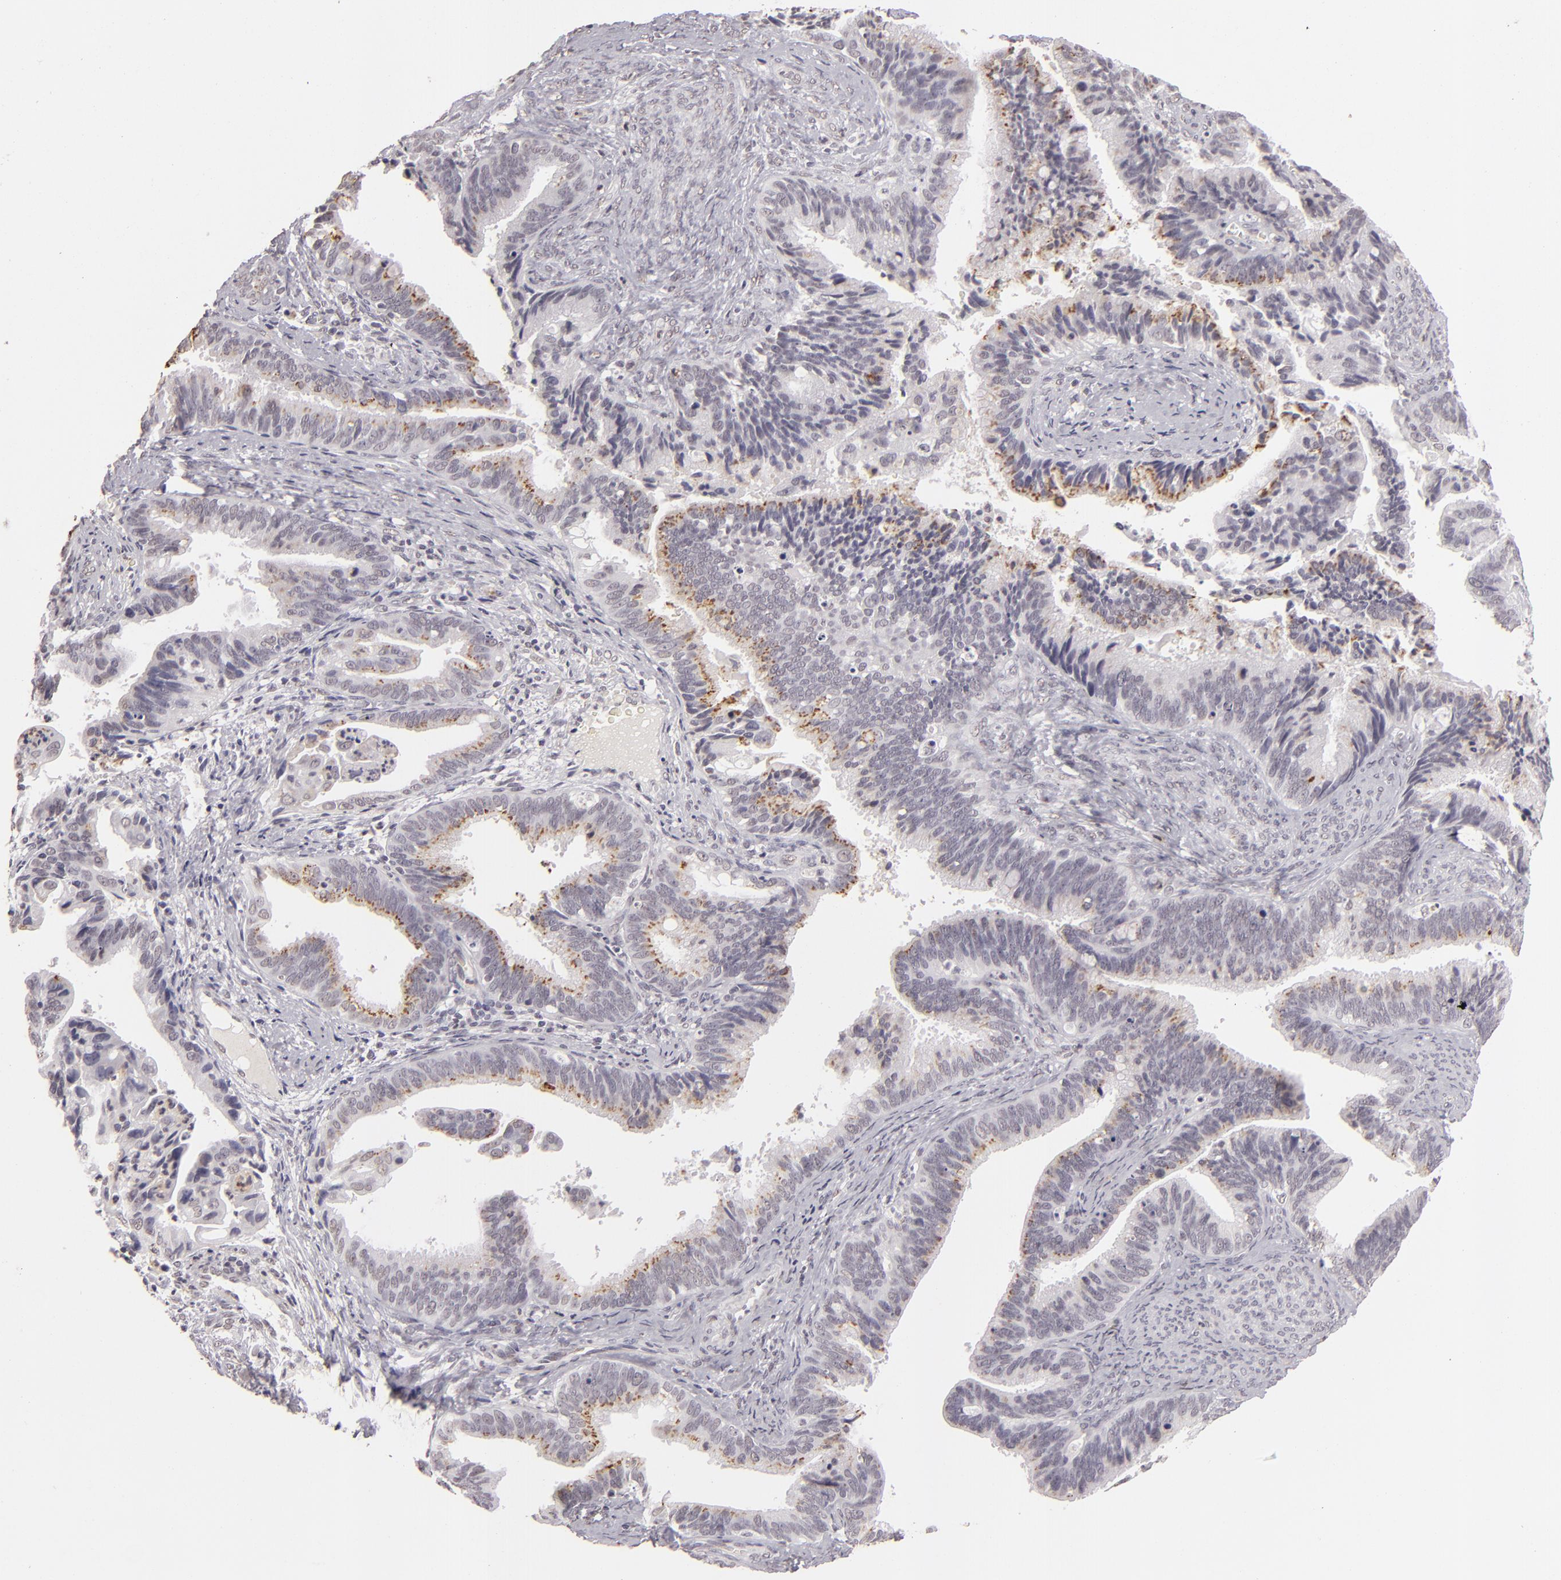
{"staining": {"intensity": "moderate", "quantity": ">75%", "location": "cytoplasmic/membranous"}, "tissue": "cervical cancer", "cell_type": "Tumor cells", "image_type": "cancer", "snomed": [{"axis": "morphology", "description": "Adenocarcinoma, NOS"}, {"axis": "topography", "description": "Cervix"}], "caption": "This photomicrograph demonstrates immunohistochemistry (IHC) staining of human cervical cancer, with medium moderate cytoplasmic/membranous staining in about >75% of tumor cells.", "gene": "CBX3", "patient": {"sex": "female", "age": 47}}